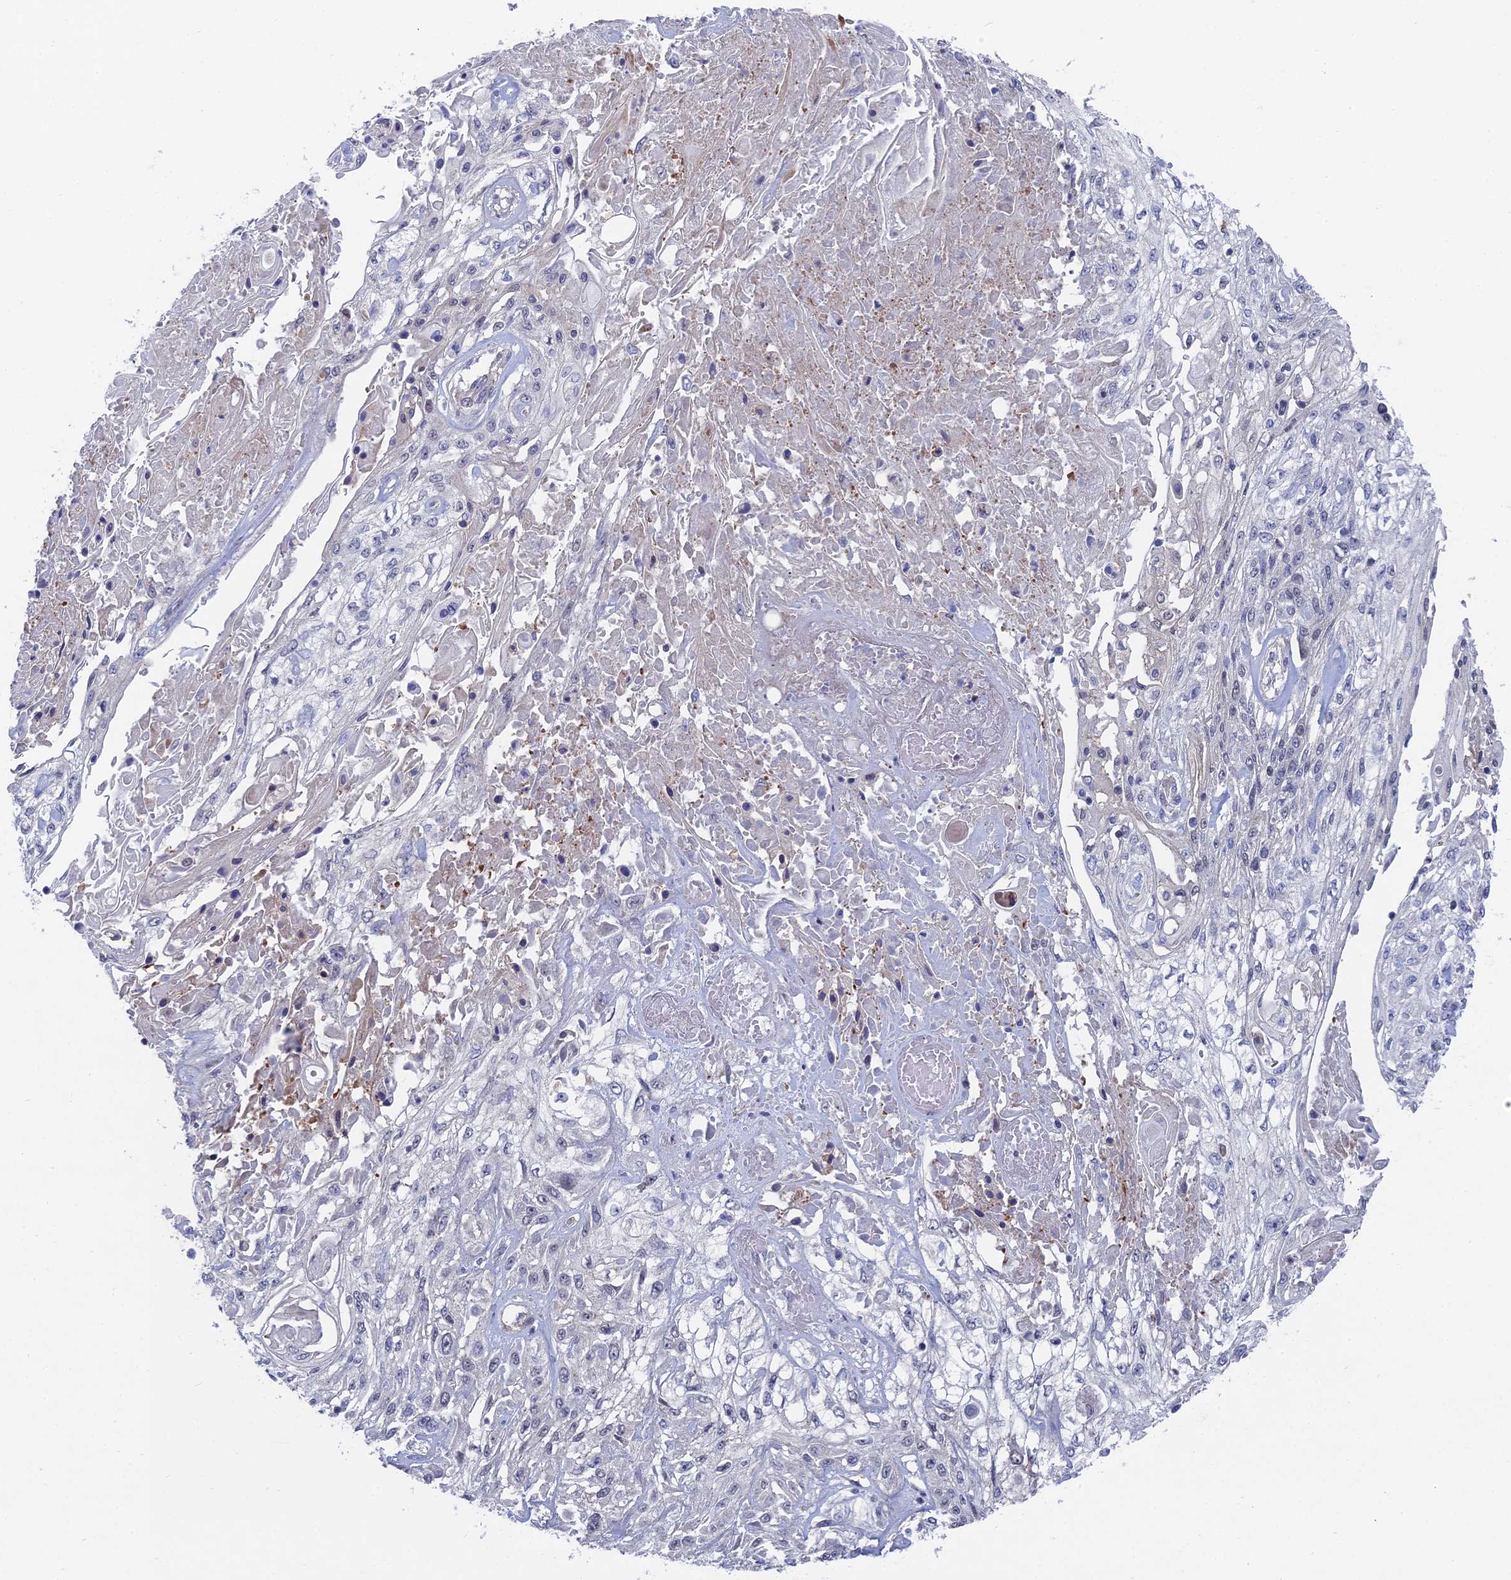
{"staining": {"intensity": "negative", "quantity": "none", "location": "none"}, "tissue": "skin cancer", "cell_type": "Tumor cells", "image_type": "cancer", "snomed": [{"axis": "morphology", "description": "Squamous cell carcinoma, NOS"}, {"axis": "morphology", "description": "Squamous cell carcinoma, metastatic, NOS"}, {"axis": "topography", "description": "Skin"}, {"axis": "topography", "description": "Lymph node"}], "caption": "Tumor cells are negative for protein expression in human skin metastatic squamous cell carcinoma.", "gene": "UNC5D", "patient": {"sex": "male", "age": 75}}